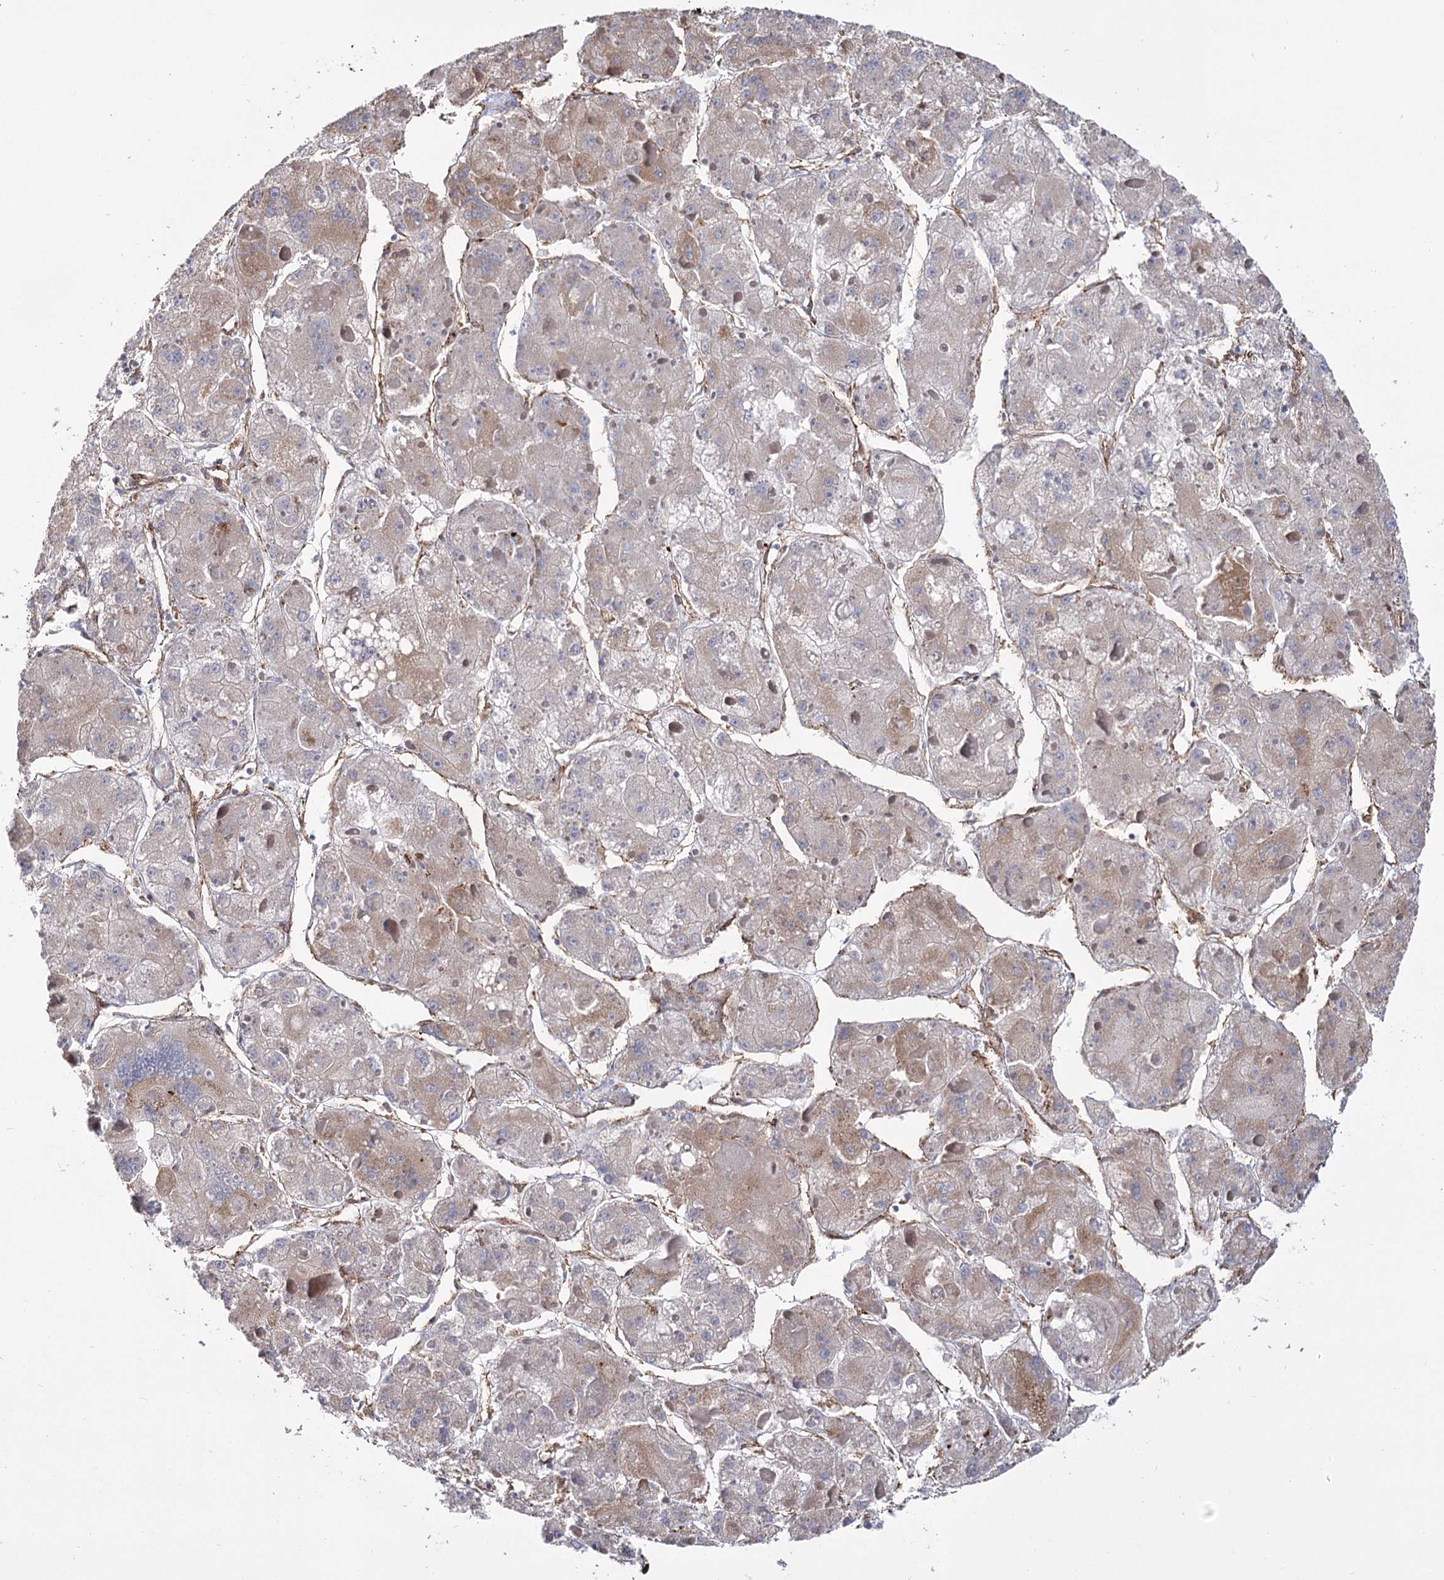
{"staining": {"intensity": "weak", "quantity": "<25%", "location": "cytoplasmic/membranous"}, "tissue": "liver cancer", "cell_type": "Tumor cells", "image_type": "cancer", "snomed": [{"axis": "morphology", "description": "Carcinoma, Hepatocellular, NOS"}, {"axis": "topography", "description": "Liver"}], "caption": "Liver cancer stained for a protein using immunohistochemistry reveals no expression tumor cells.", "gene": "TMEM164", "patient": {"sex": "female", "age": 73}}